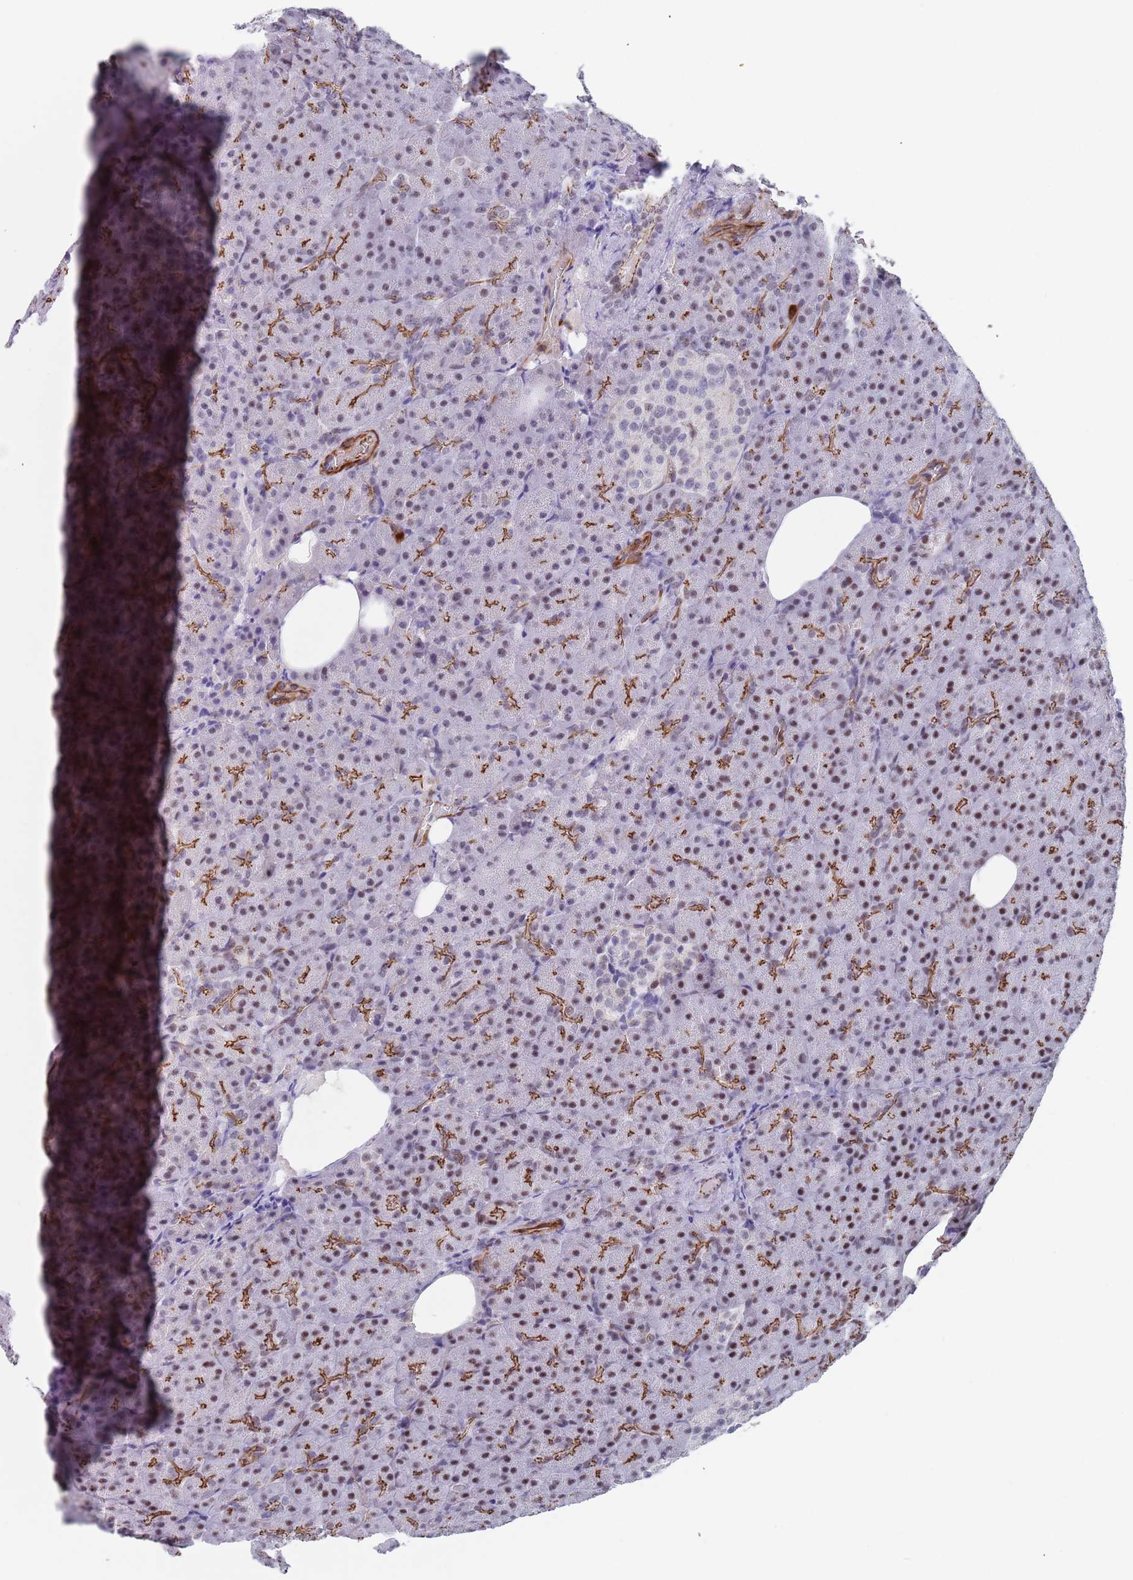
{"staining": {"intensity": "strong", "quantity": "25%-75%", "location": "cytoplasmic/membranous"}, "tissue": "pancreas", "cell_type": "Exocrine glandular cells", "image_type": "normal", "snomed": [{"axis": "morphology", "description": "Normal tissue, NOS"}, {"axis": "topography", "description": "Pancreas"}], "caption": "Pancreas stained with DAB (3,3'-diaminobenzidine) IHC displays high levels of strong cytoplasmic/membranous expression in about 25%-75% of exocrine glandular cells.", "gene": "OR5A2", "patient": {"sex": "female", "age": 74}}